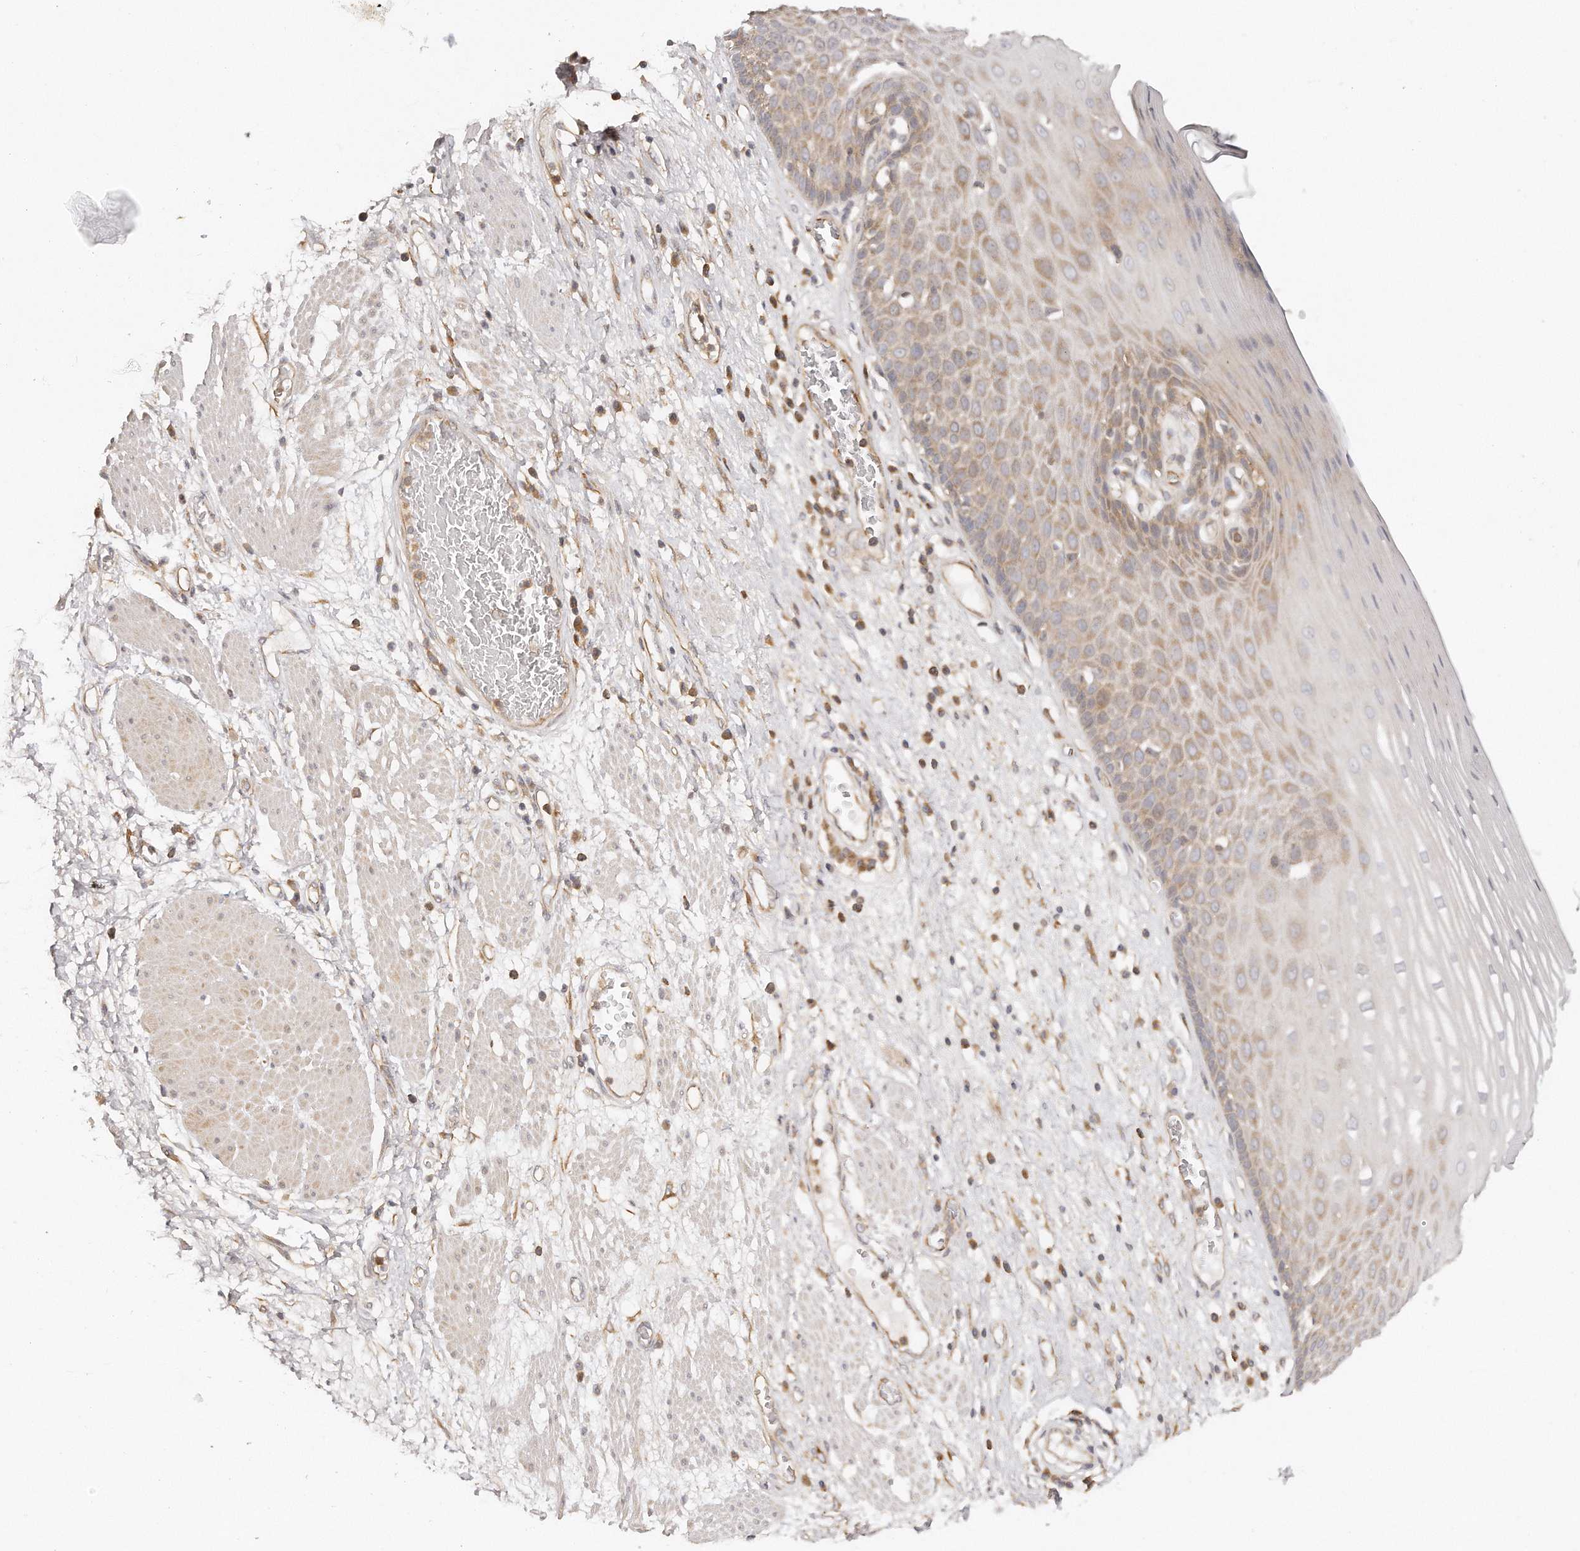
{"staining": {"intensity": "weak", "quantity": "25%-75%", "location": "cytoplasmic/membranous"}, "tissue": "esophagus", "cell_type": "Squamous epithelial cells", "image_type": "normal", "snomed": [{"axis": "morphology", "description": "Normal tissue, NOS"}, {"axis": "topography", "description": "Esophagus"}], "caption": "A high-resolution histopathology image shows immunohistochemistry (IHC) staining of benign esophagus, which reveals weak cytoplasmic/membranous positivity in about 25%-75% of squamous epithelial cells.", "gene": "TTLL4", "patient": {"sex": "male", "age": 62}}